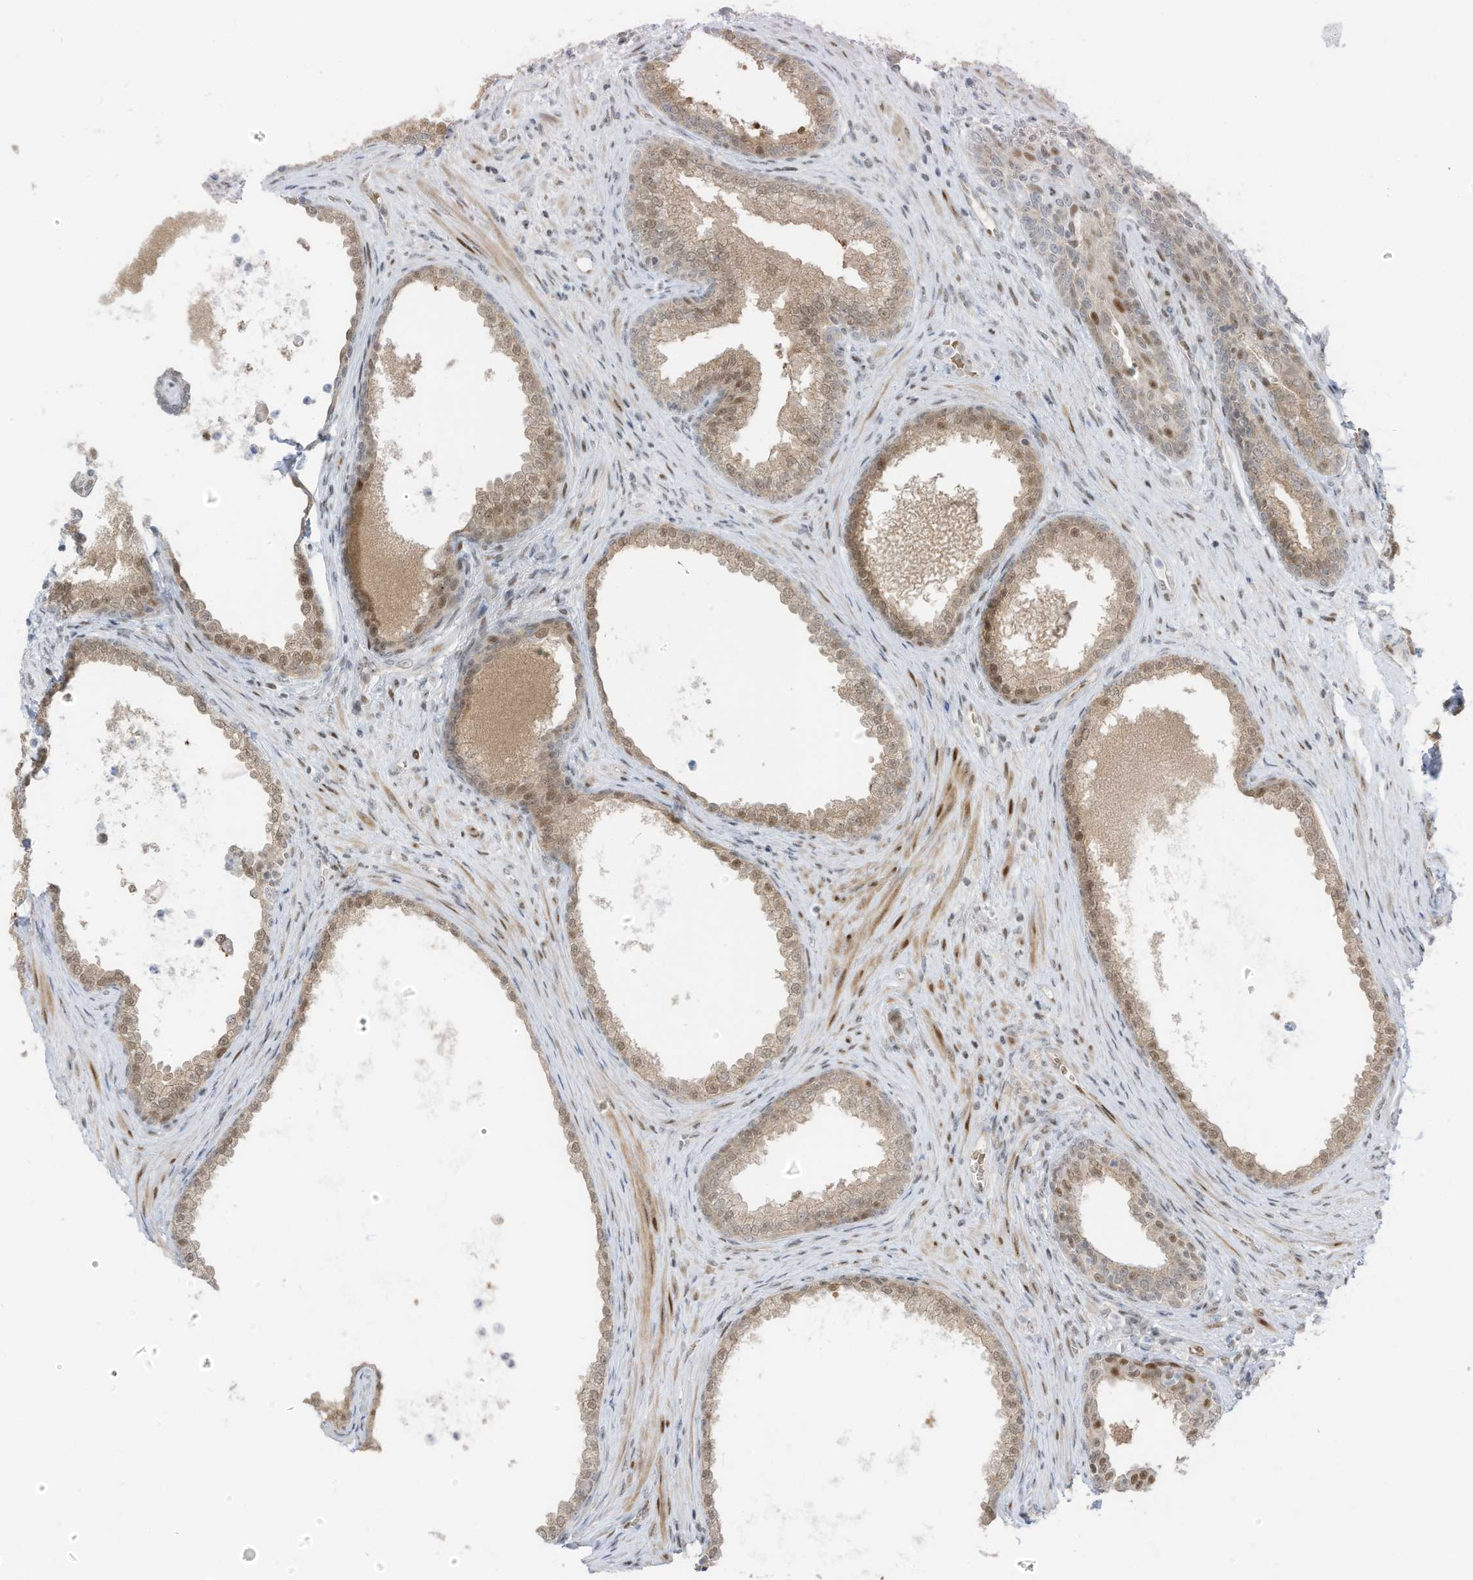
{"staining": {"intensity": "weak", "quantity": ">75%", "location": "cytoplasmic/membranous,nuclear"}, "tissue": "prostate", "cell_type": "Glandular cells", "image_type": "normal", "snomed": [{"axis": "morphology", "description": "Normal tissue, NOS"}, {"axis": "topography", "description": "Prostate"}], "caption": "Protein staining exhibits weak cytoplasmic/membranous,nuclear expression in approximately >75% of glandular cells in unremarkable prostate.", "gene": "ZCWPW2", "patient": {"sex": "male", "age": 76}}